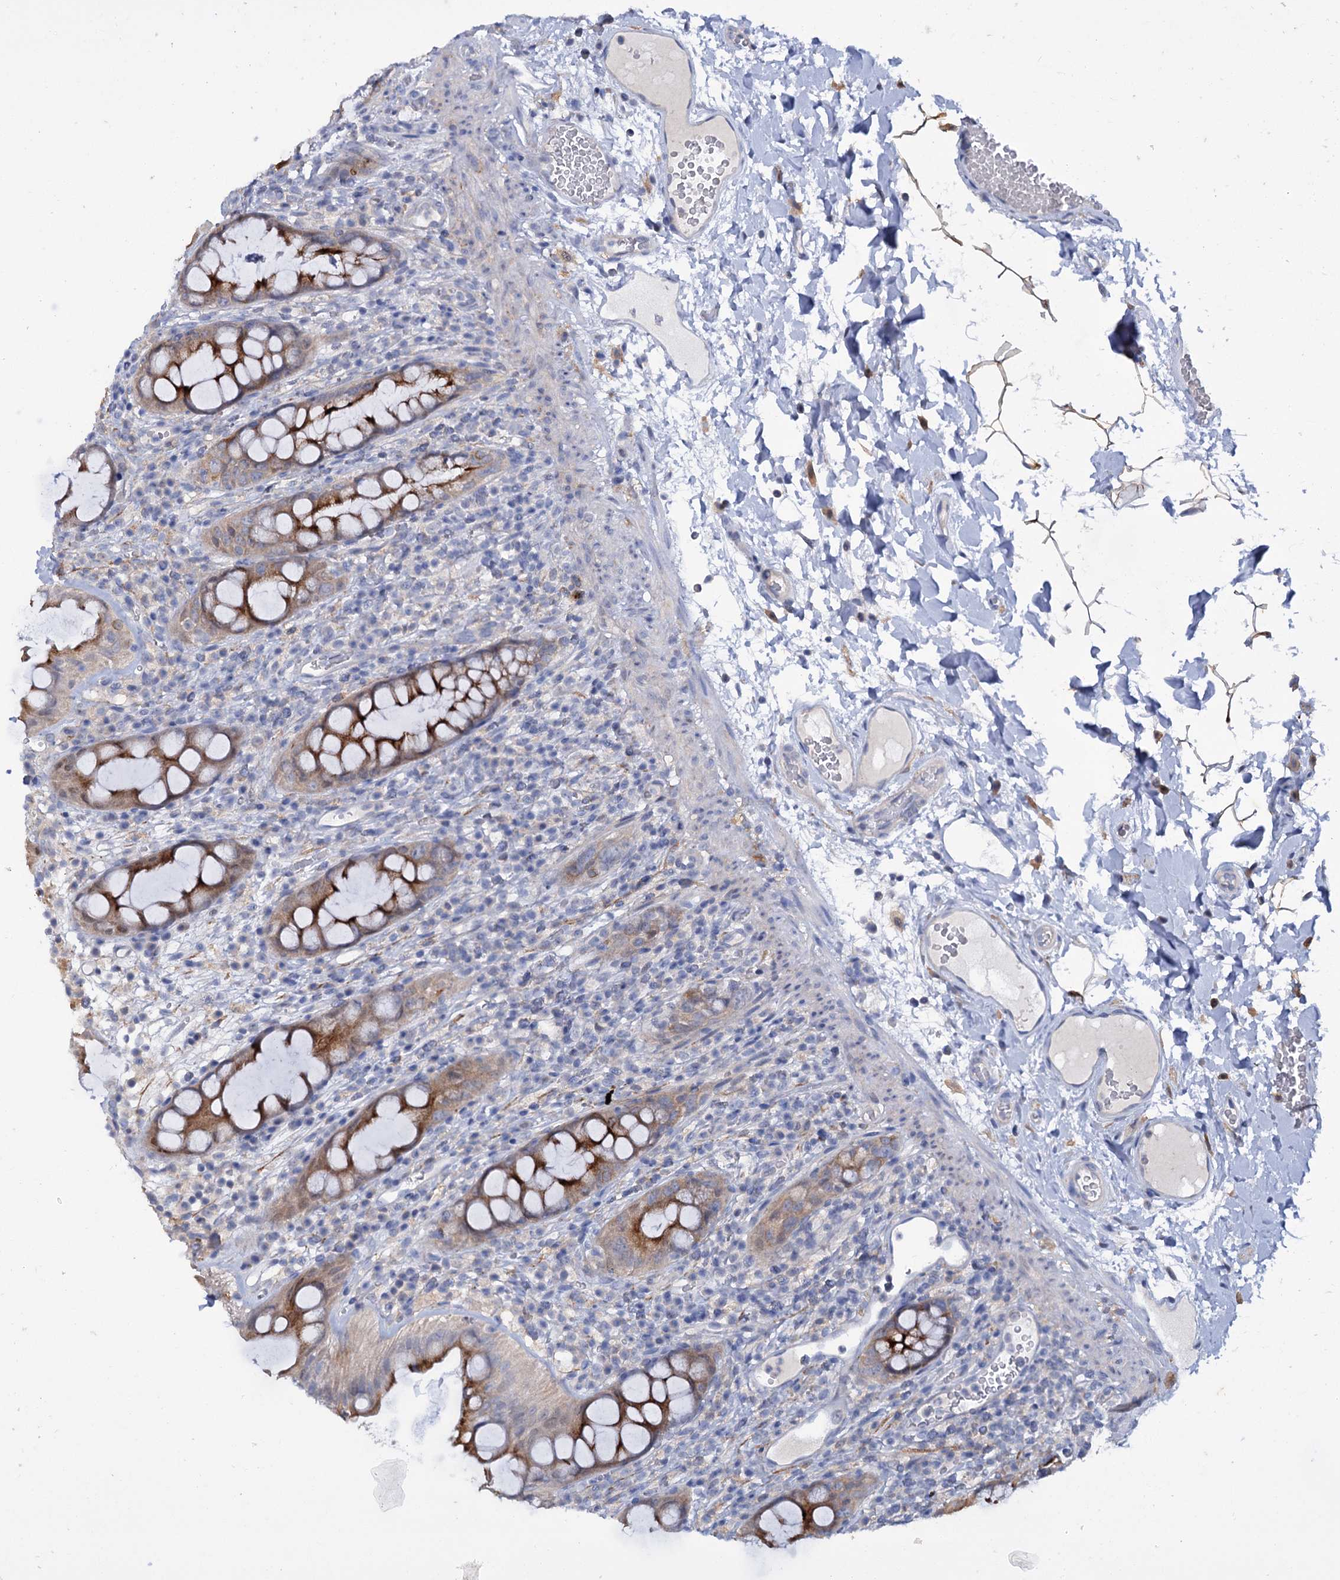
{"staining": {"intensity": "strong", "quantity": "25%-75%", "location": "cytoplasmic/membranous"}, "tissue": "rectum", "cell_type": "Glandular cells", "image_type": "normal", "snomed": [{"axis": "morphology", "description": "Normal tissue, NOS"}, {"axis": "topography", "description": "Rectum"}], "caption": "IHC staining of normal rectum, which demonstrates high levels of strong cytoplasmic/membranous positivity in approximately 25%-75% of glandular cells indicating strong cytoplasmic/membranous protein expression. The staining was performed using DAB (3,3'-diaminobenzidine) (brown) for protein detection and nuclei were counterstained in hematoxylin (blue).", "gene": "MID1IP1", "patient": {"sex": "female", "age": 57}}